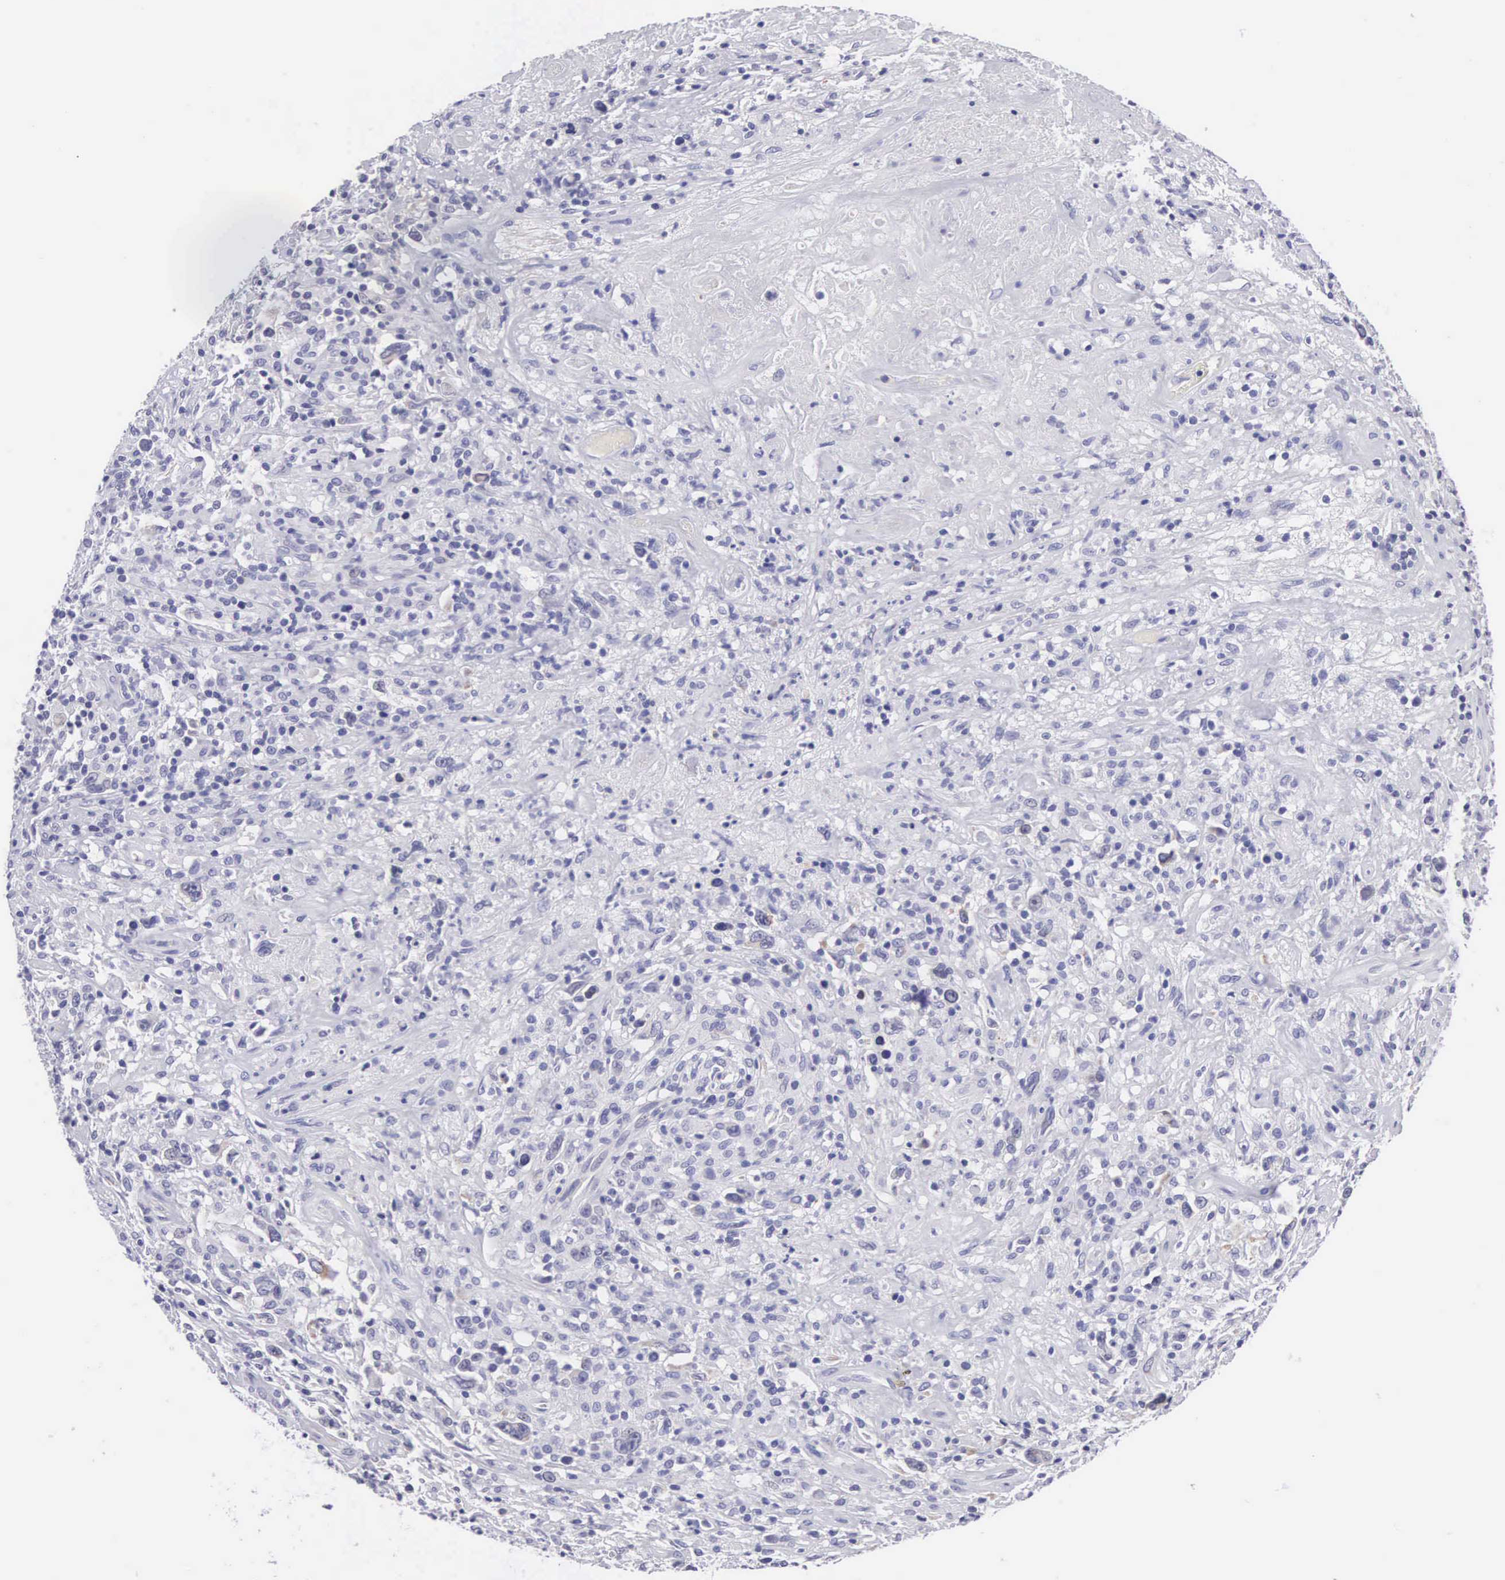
{"staining": {"intensity": "negative", "quantity": "none", "location": "none"}, "tissue": "lymphoma", "cell_type": "Tumor cells", "image_type": "cancer", "snomed": [{"axis": "morphology", "description": "Hodgkin's disease, NOS"}, {"axis": "topography", "description": "Lymph node"}], "caption": "This is a image of IHC staining of lymphoma, which shows no positivity in tumor cells.", "gene": "SOX11", "patient": {"sex": "male", "age": 46}}